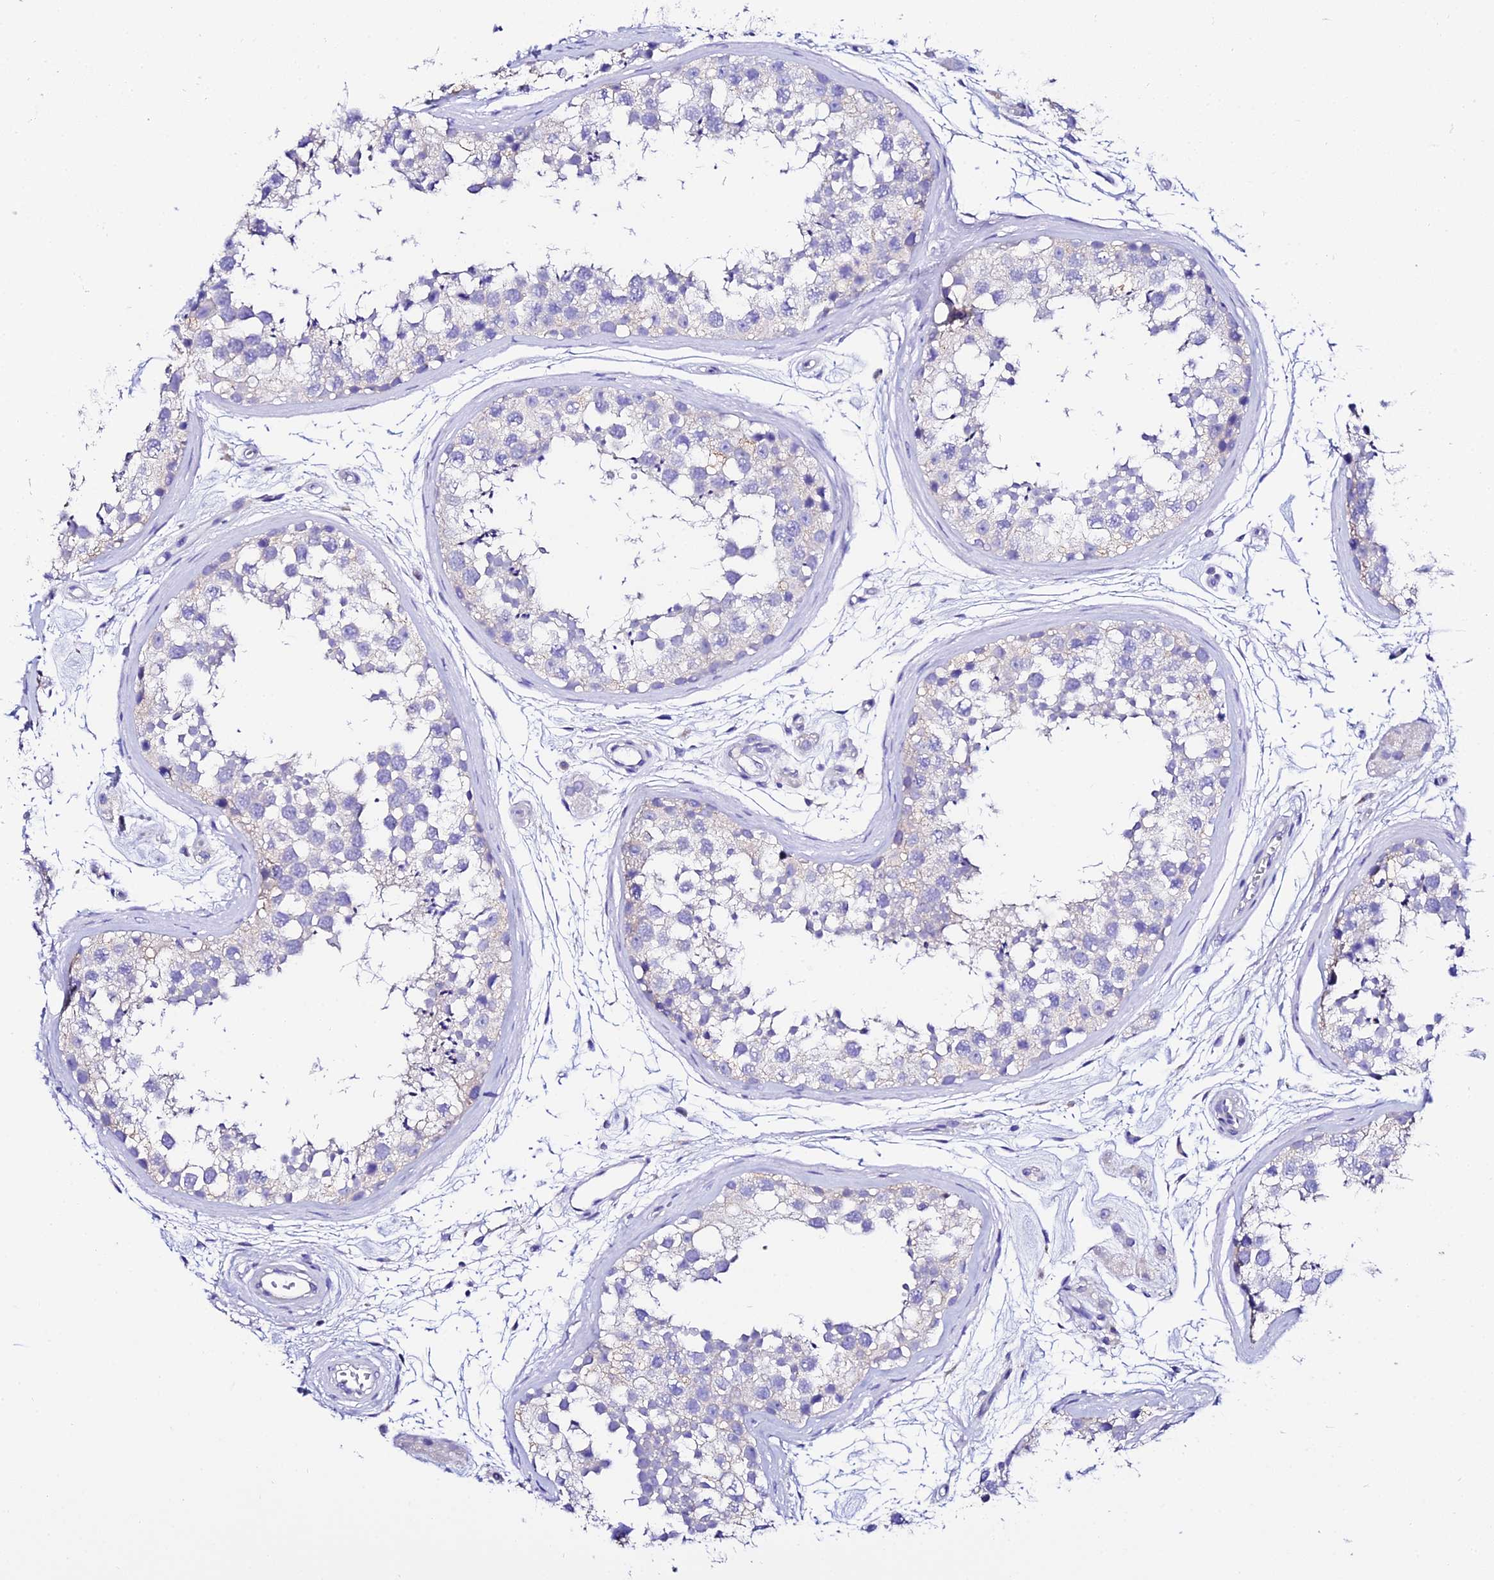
{"staining": {"intensity": "negative", "quantity": "none", "location": "none"}, "tissue": "testis", "cell_type": "Cells in seminiferous ducts", "image_type": "normal", "snomed": [{"axis": "morphology", "description": "Normal tissue, NOS"}, {"axis": "topography", "description": "Testis"}], "caption": "A micrograph of testis stained for a protein shows no brown staining in cells in seminiferous ducts. The staining is performed using DAB brown chromogen with nuclei counter-stained in using hematoxylin.", "gene": "TMEM117", "patient": {"sex": "male", "age": 56}}